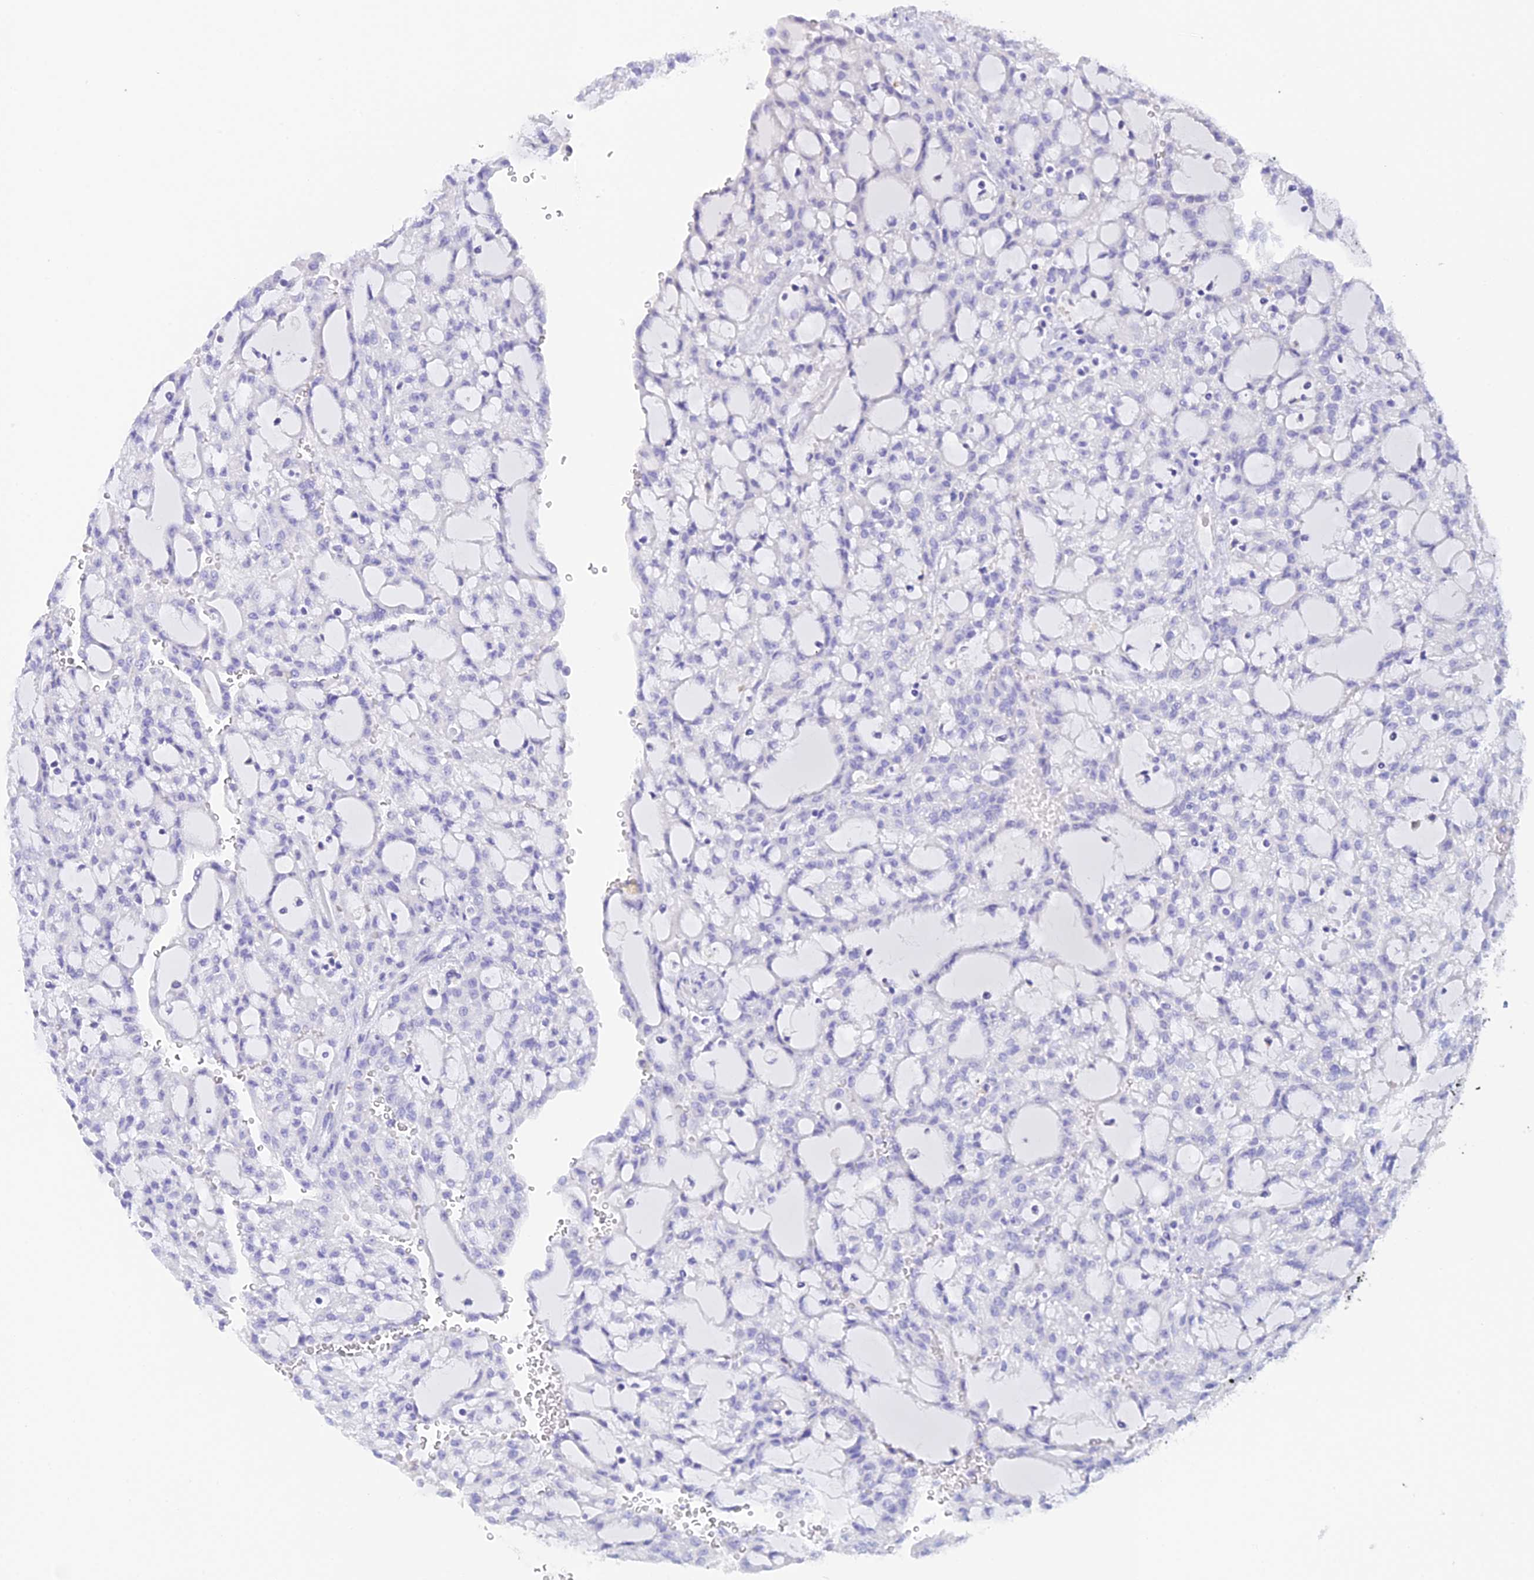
{"staining": {"intensity": "negative", "quantity": "none", "location": "none"}, "tissue": "renal cancer", "cell_type": "Tumor cells", "image_type": "cancer", "snomed": [{"axis": "morphology", "description": "Adenocarcinoma, NOS"}, {"axis": "topography", "description": "Kidney"}], "caption": "The photomicrograph shows no significant staining in tumor cells of adenocarcinoma (renal).", "gene": "C12orf29", "patient": {"sex": "male", "age": 63}}